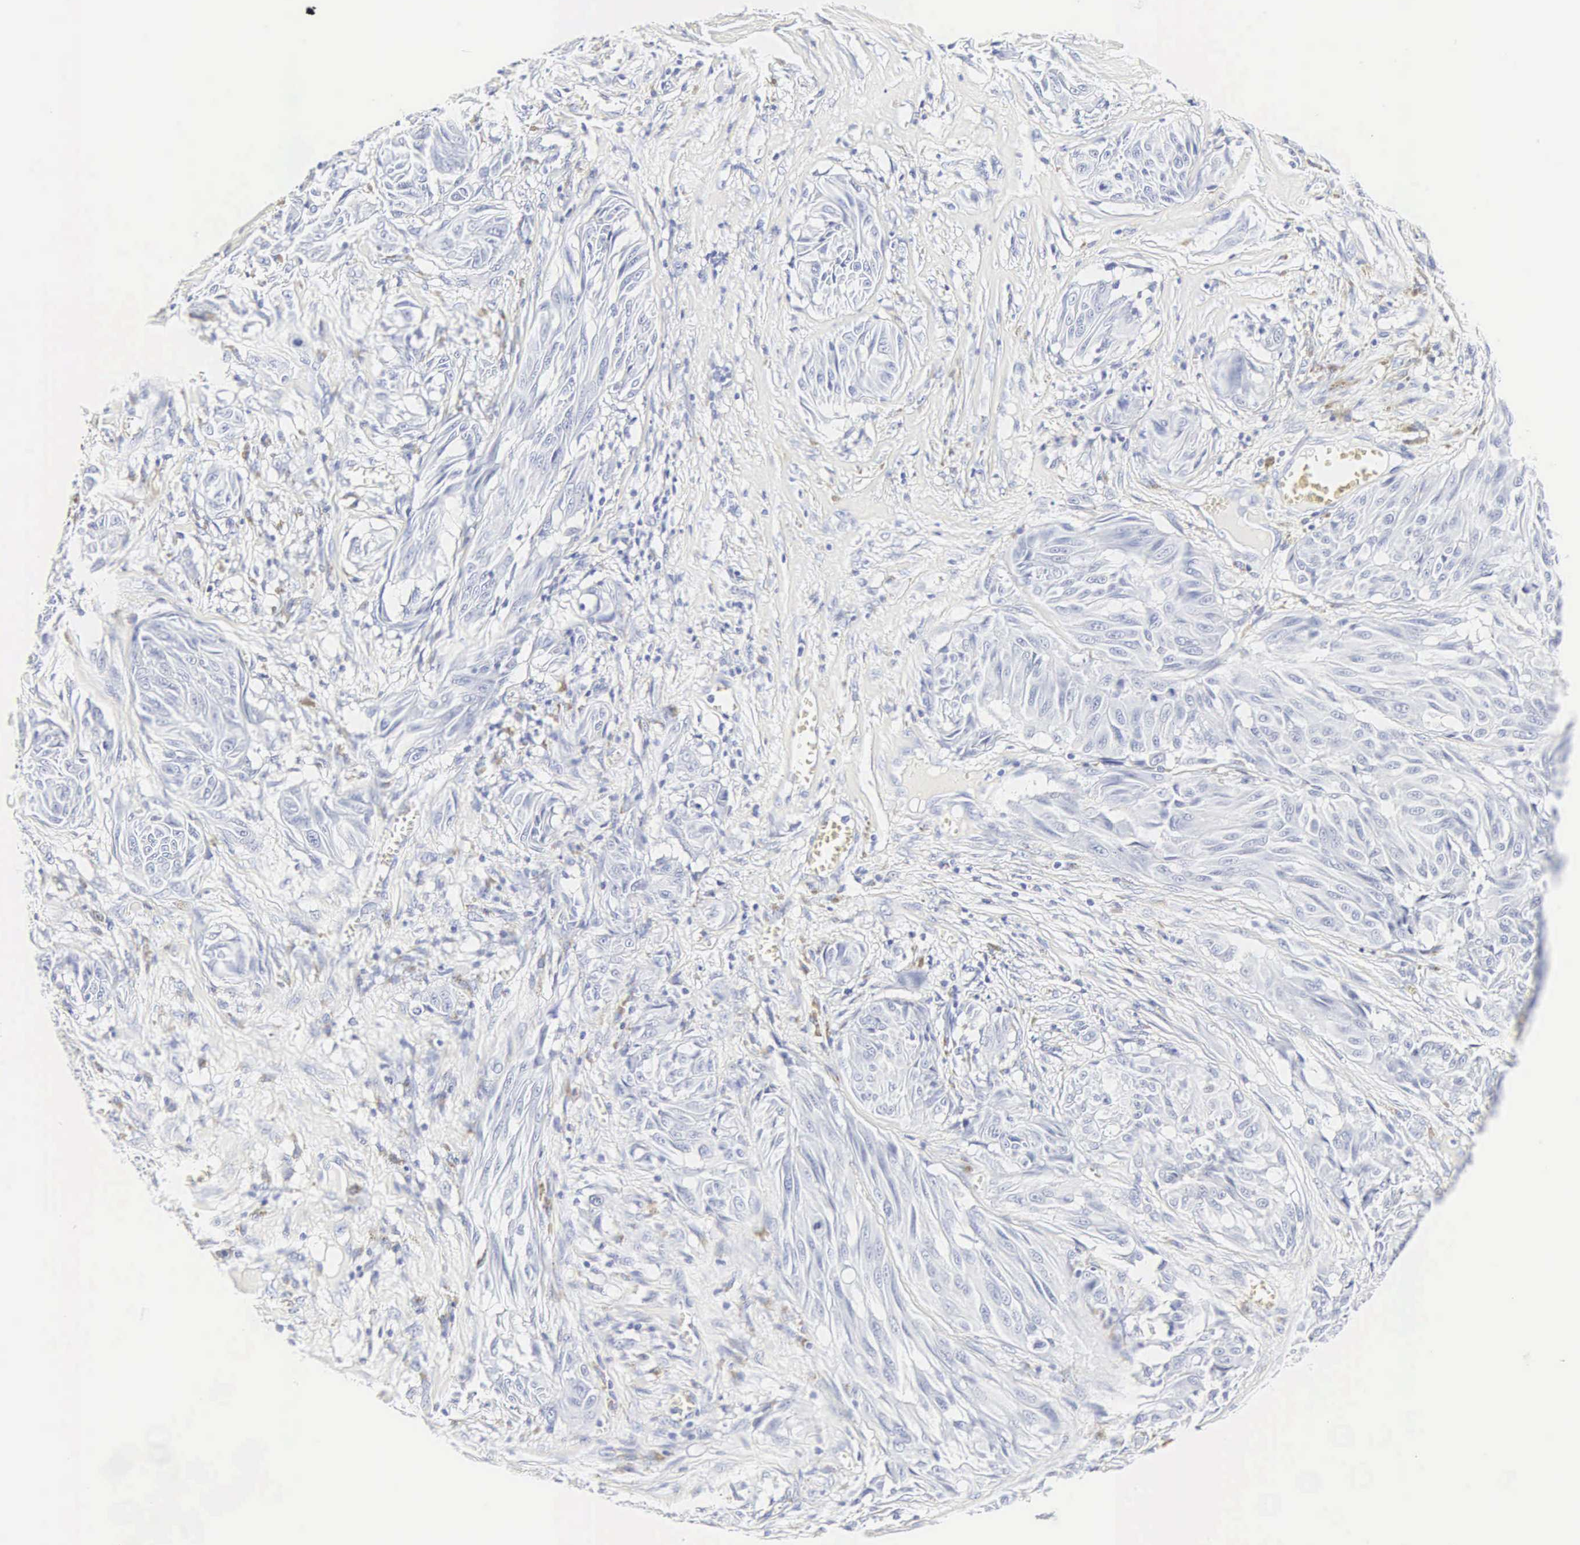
{"staining": {"intensity": "negative", "quantity": "none", "location": "none"}, "tissue": "melanoma", "cell_type": "Tumor cells", "image_type": "cancer", "snomed": [{"axis": "morphology", "description": "Malignant melanoma, NOS"}, {"axis": "topography", "description": "Skin"}], "caption": "Tumor cells are negative for protein expression in human melanoma. (DAB (3,3'-diaminobenzidine) immunohistochemistry, high magnification).", "gene": "INS", "patient": {"sex": "male", "age": 54}}